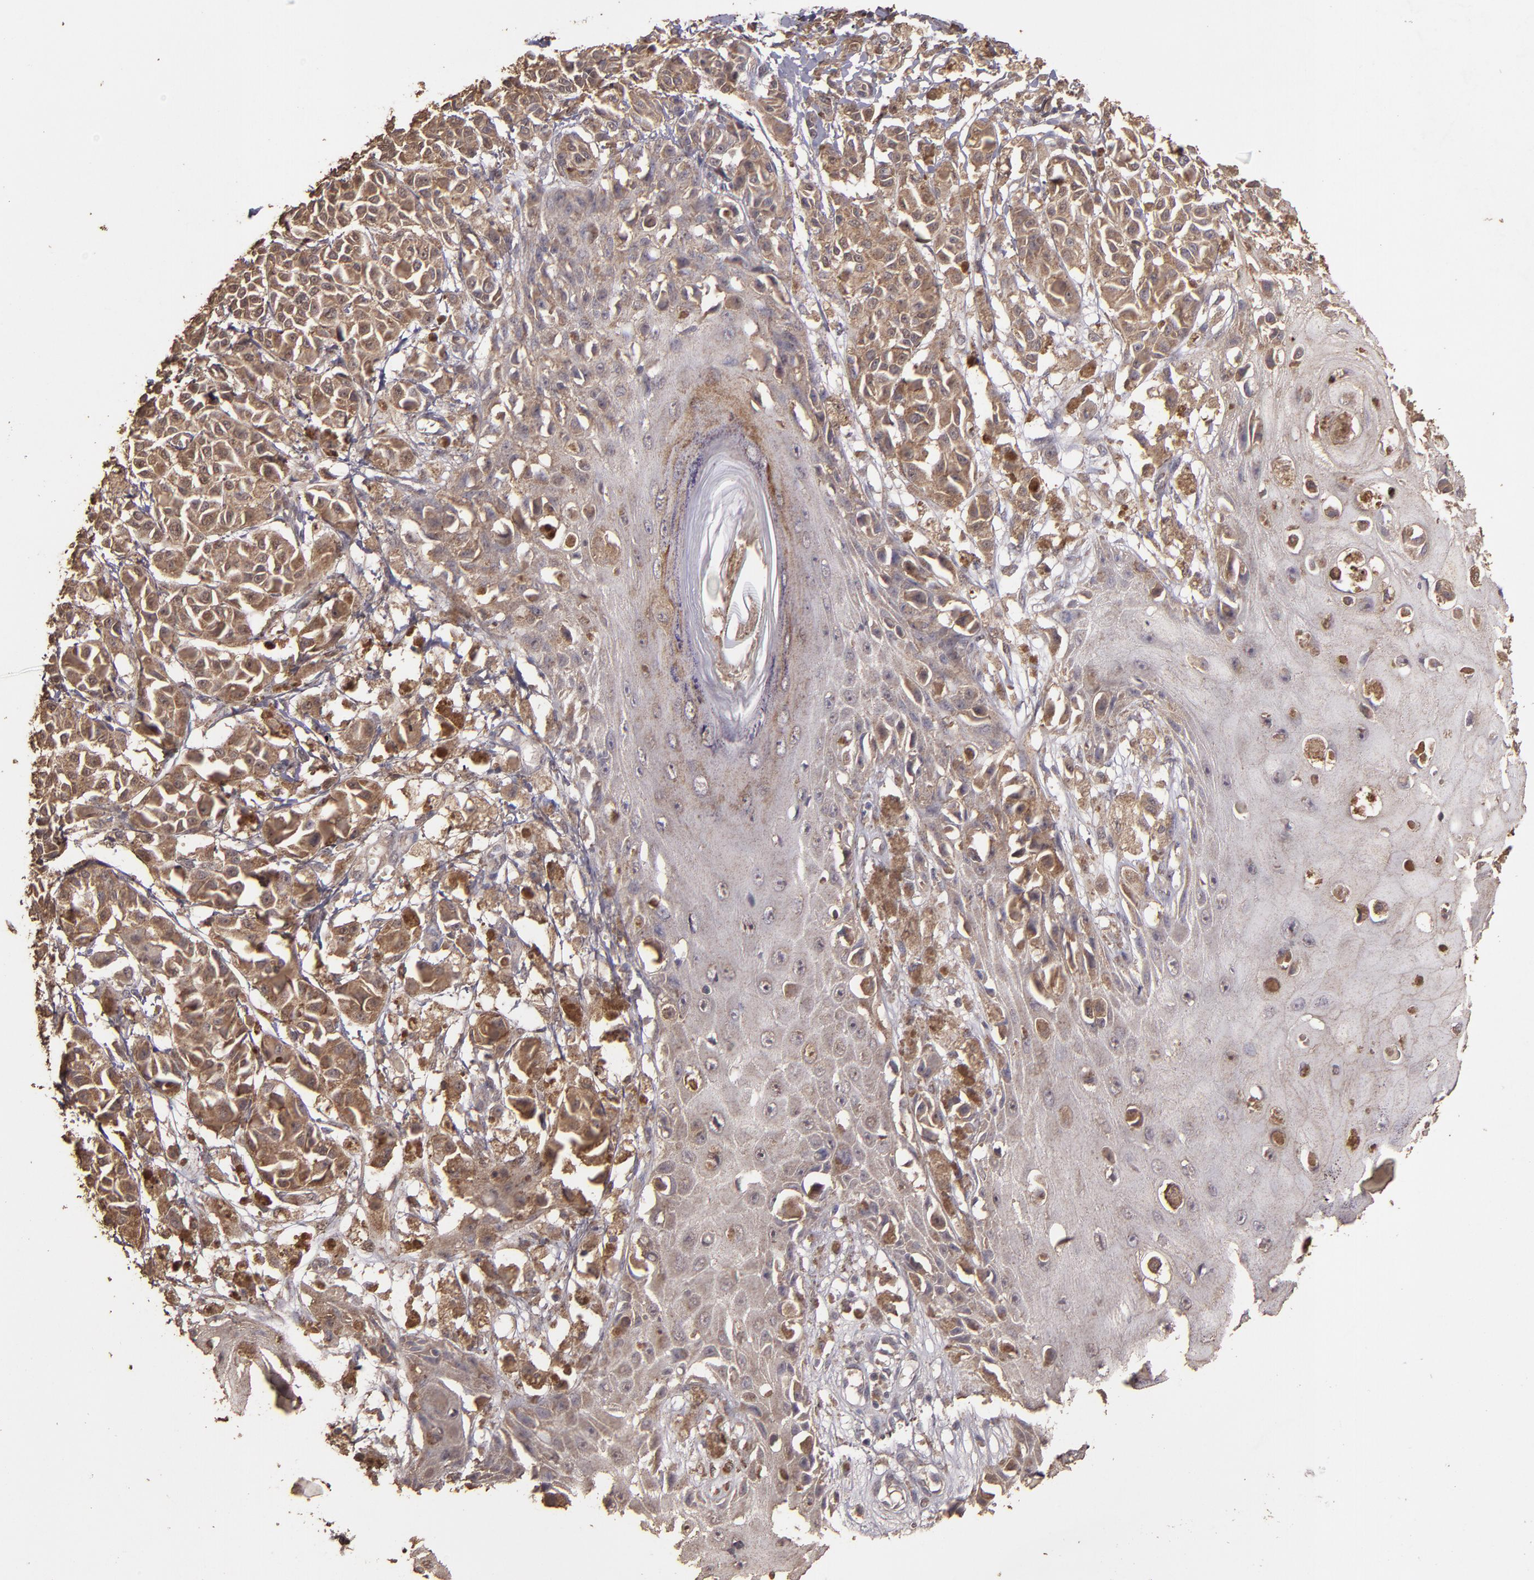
{"staining": {"intensity": "moderate", "quantity": ">75%", "location": "cytoplasmic/membranous"}, "tissue": "melanoma", "cell_type": "Tumor cells", "image_type": "cancer", "snomed": [{"axis": "morphology", "description": "Malignant melanoma, NOS"}, {"axis": "topography", "description": "Skin"}], "caption": "DAB (3,3'-diaminobenzidine) immunohistochemical staining of human melanoma exhibits moderate cytoplasmic/membranous protein expression in approximately >75% of tumor cells.", "gene": "HECTD1", "patient": {"sex": "male", "age": 76}}